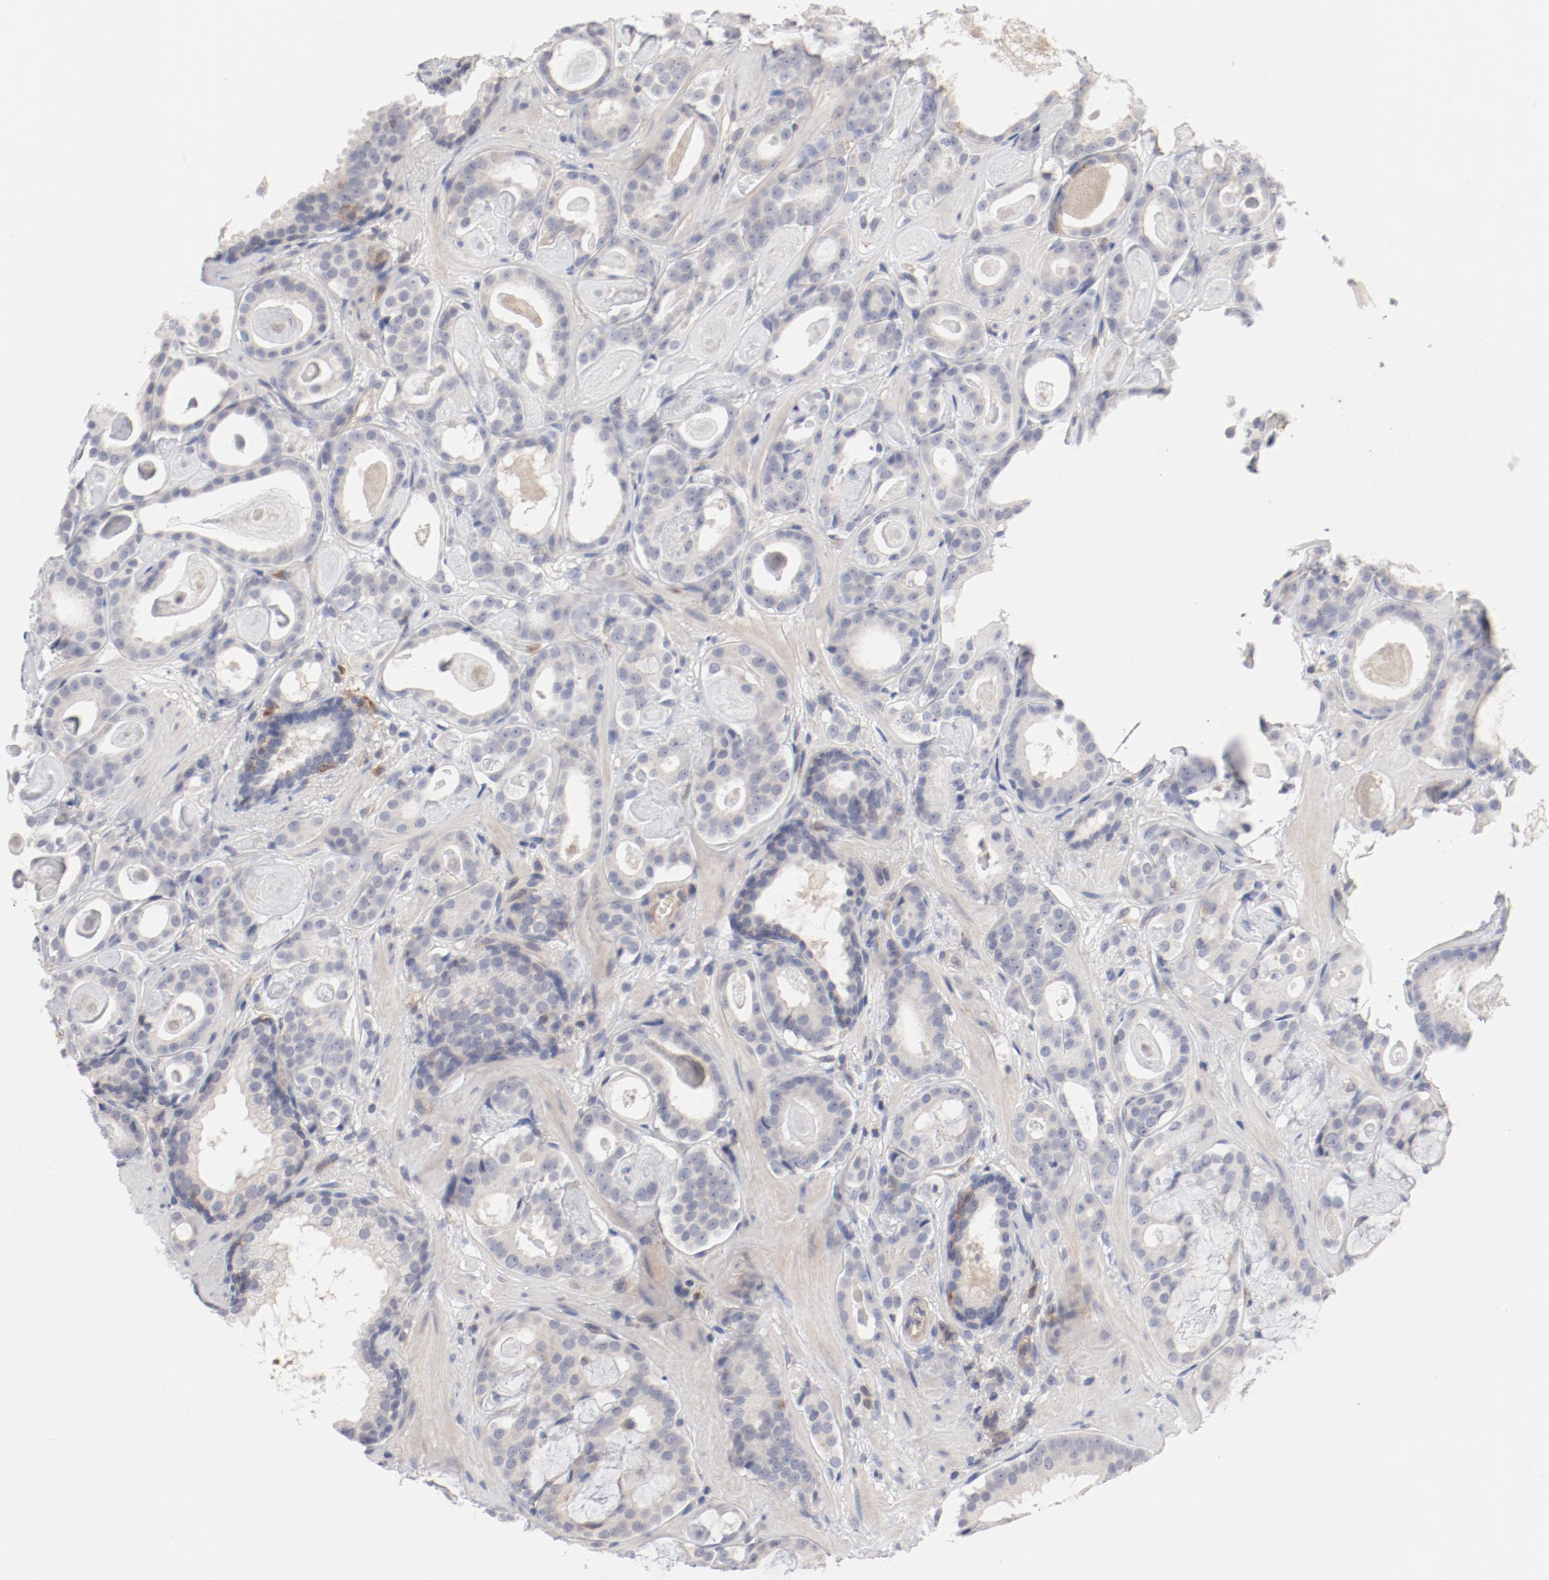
{"staining": {"intensity": "negative", "quantity": "none", "location": "none"}, "tissue": "prostate cancer", "cell_type": "Tumor cells", "image_type": "cancer", "snomed": [{"axis": "morphology", "description": "Adenocarcinoma, Low grade"}, {"axis": "topography", "description": "Prostate"}], "caption": "High power microscopy photomicrograph of an IHC image of prostate cancer (adenocarcinoma (low-grade)), revealing no significant staining in tumor cells.", "gene": "CBL", "patient": {"sex": "male", "age": 57}}